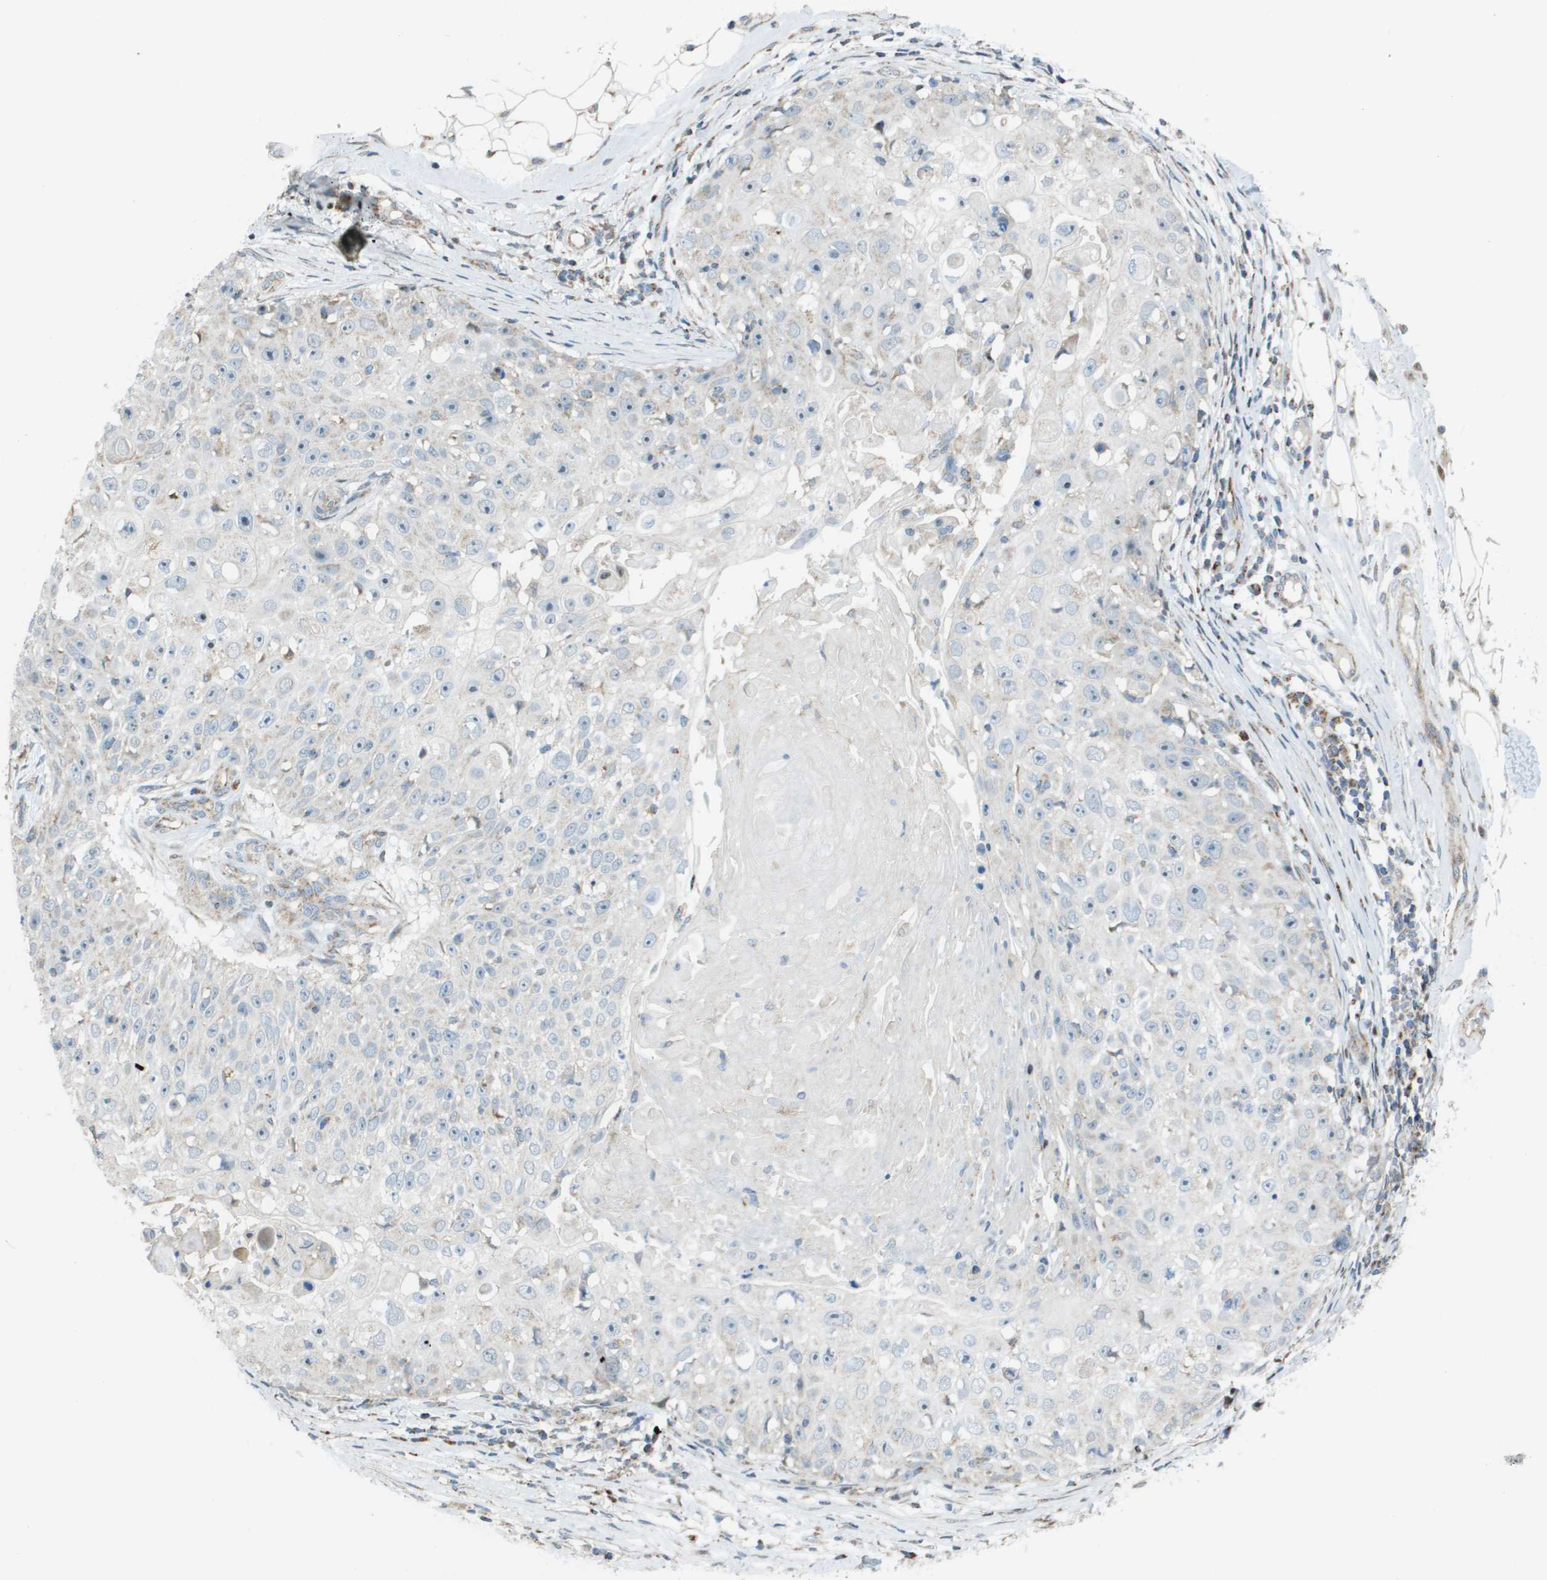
{"staining": {"intensity": "negative", "quantity": "none", "location": "none"}, "tissue": "skin cancer", "cell_type": "Tumor cells", "image_type": "cancer", "snomed": [{"axis": "morphology", "description": "Squamous cell carcinoma, NOS"}, {"axis": "topography", "description": "Skin"}], "caption": "Human skin squamous cell carcinoma stained for a protein using IHC demonstrates no positivity in tumor cells.", "gene": "MGAT3", "patient": {"sex": "male", "age": 86}}